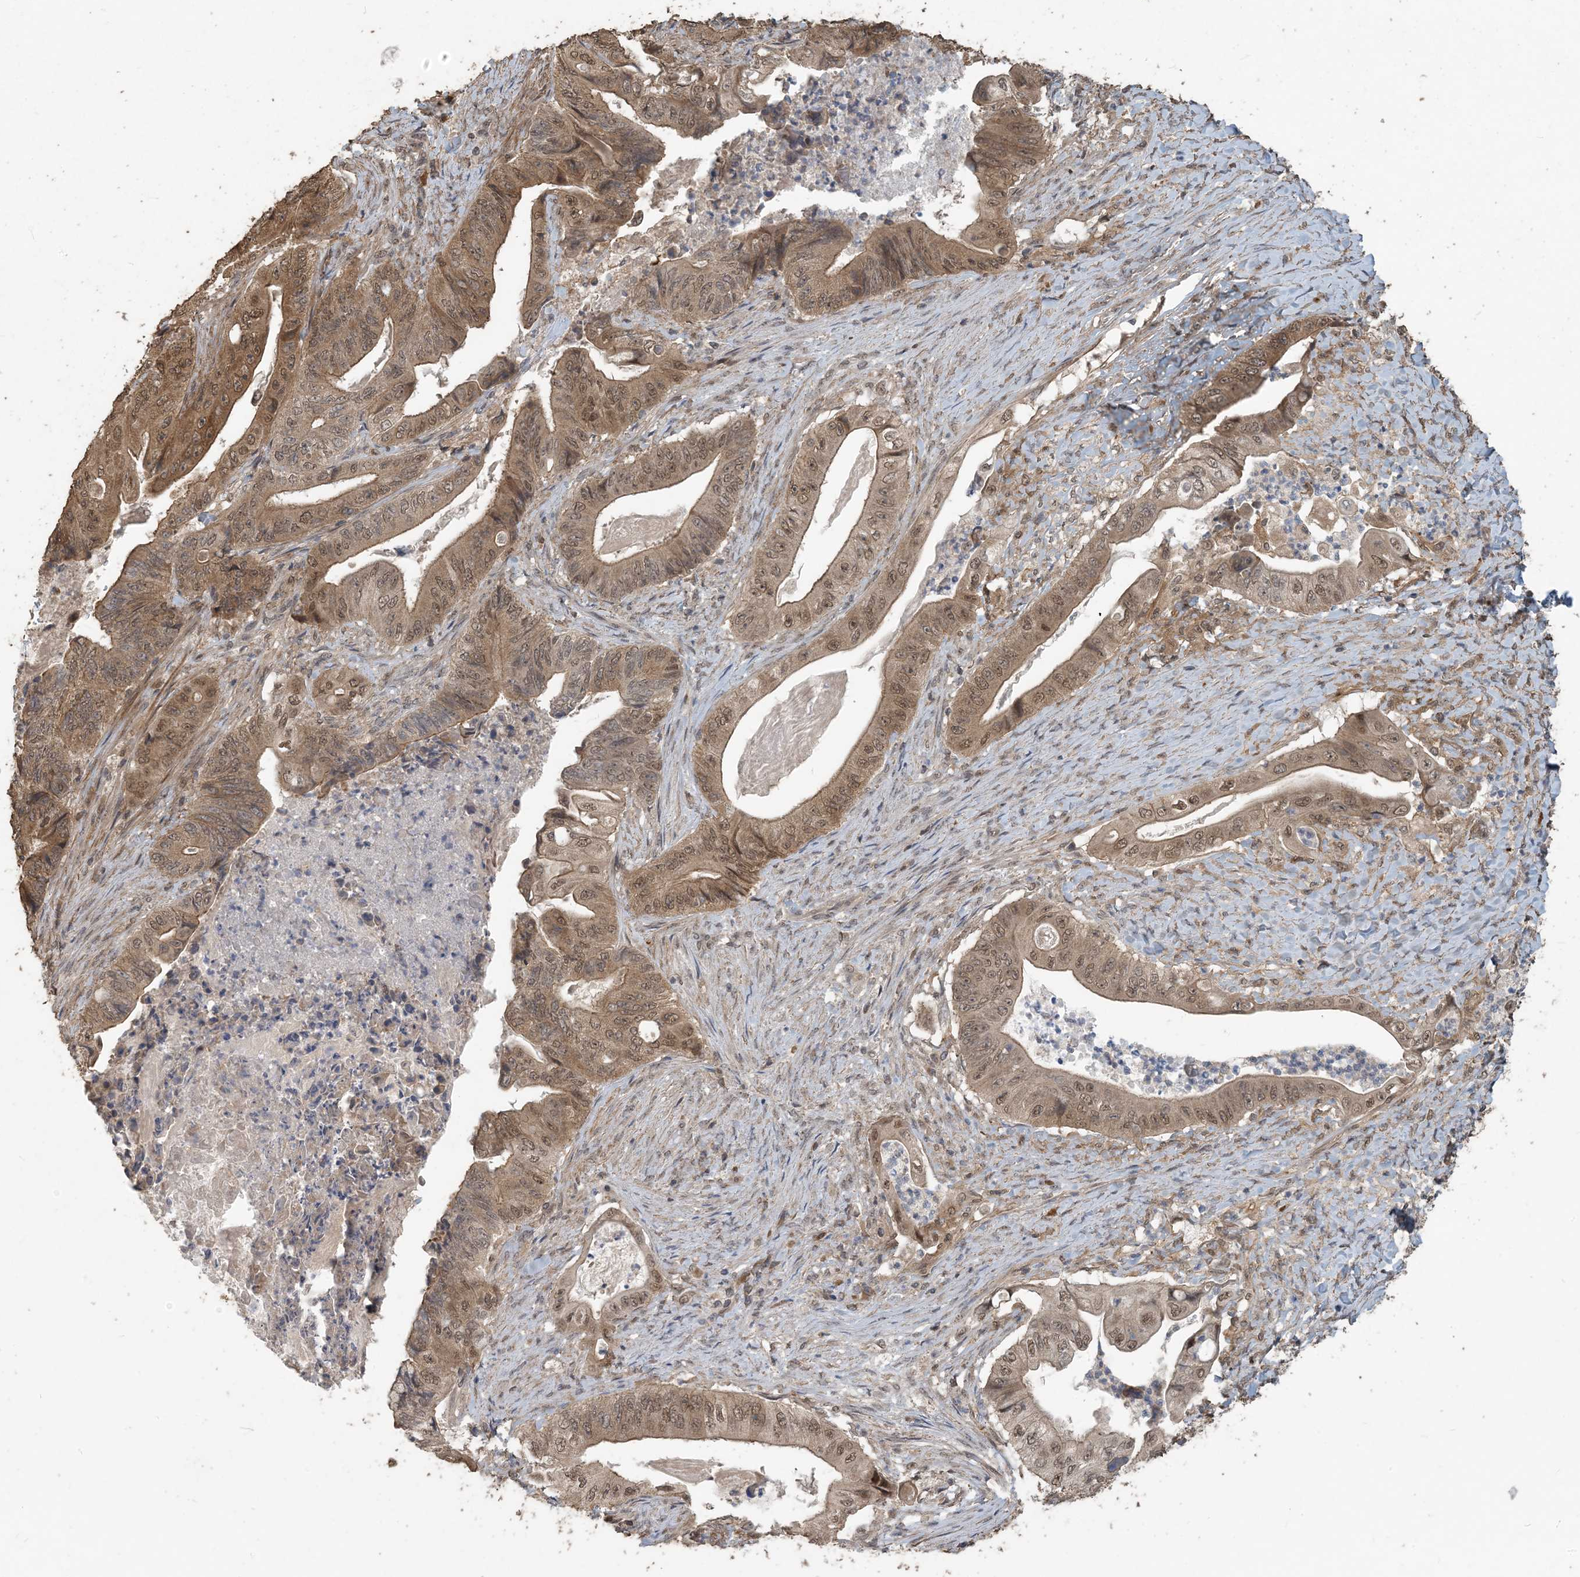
{"staining": {"intensity": "moderate", "quantity": ">75%", "location": "cytoplasmic/membranous,nuclear"}, "tissue": "stomach cancer", "cell_type": "Tumor cells", "image_type": "cancer", "snomed": [{"axis": "morphology", "description": "Adenocarcinoma, NOS"}, {"axis": "topography", "description": "Stomach"}], "caption": "Protein expression by IHC reveals moderate cytoplasmic/membranous and nuclear expression in about >75% of tumor cells in adenocarcinoma (stomach). The staining was performed using DAB to visualize the protein expression in brown, while the nuclei were stained in blue with hematoxylin (Magnification: 20x).", "gene": "ZC3H12A", "patient": {"sex": "female", "age": 73}}